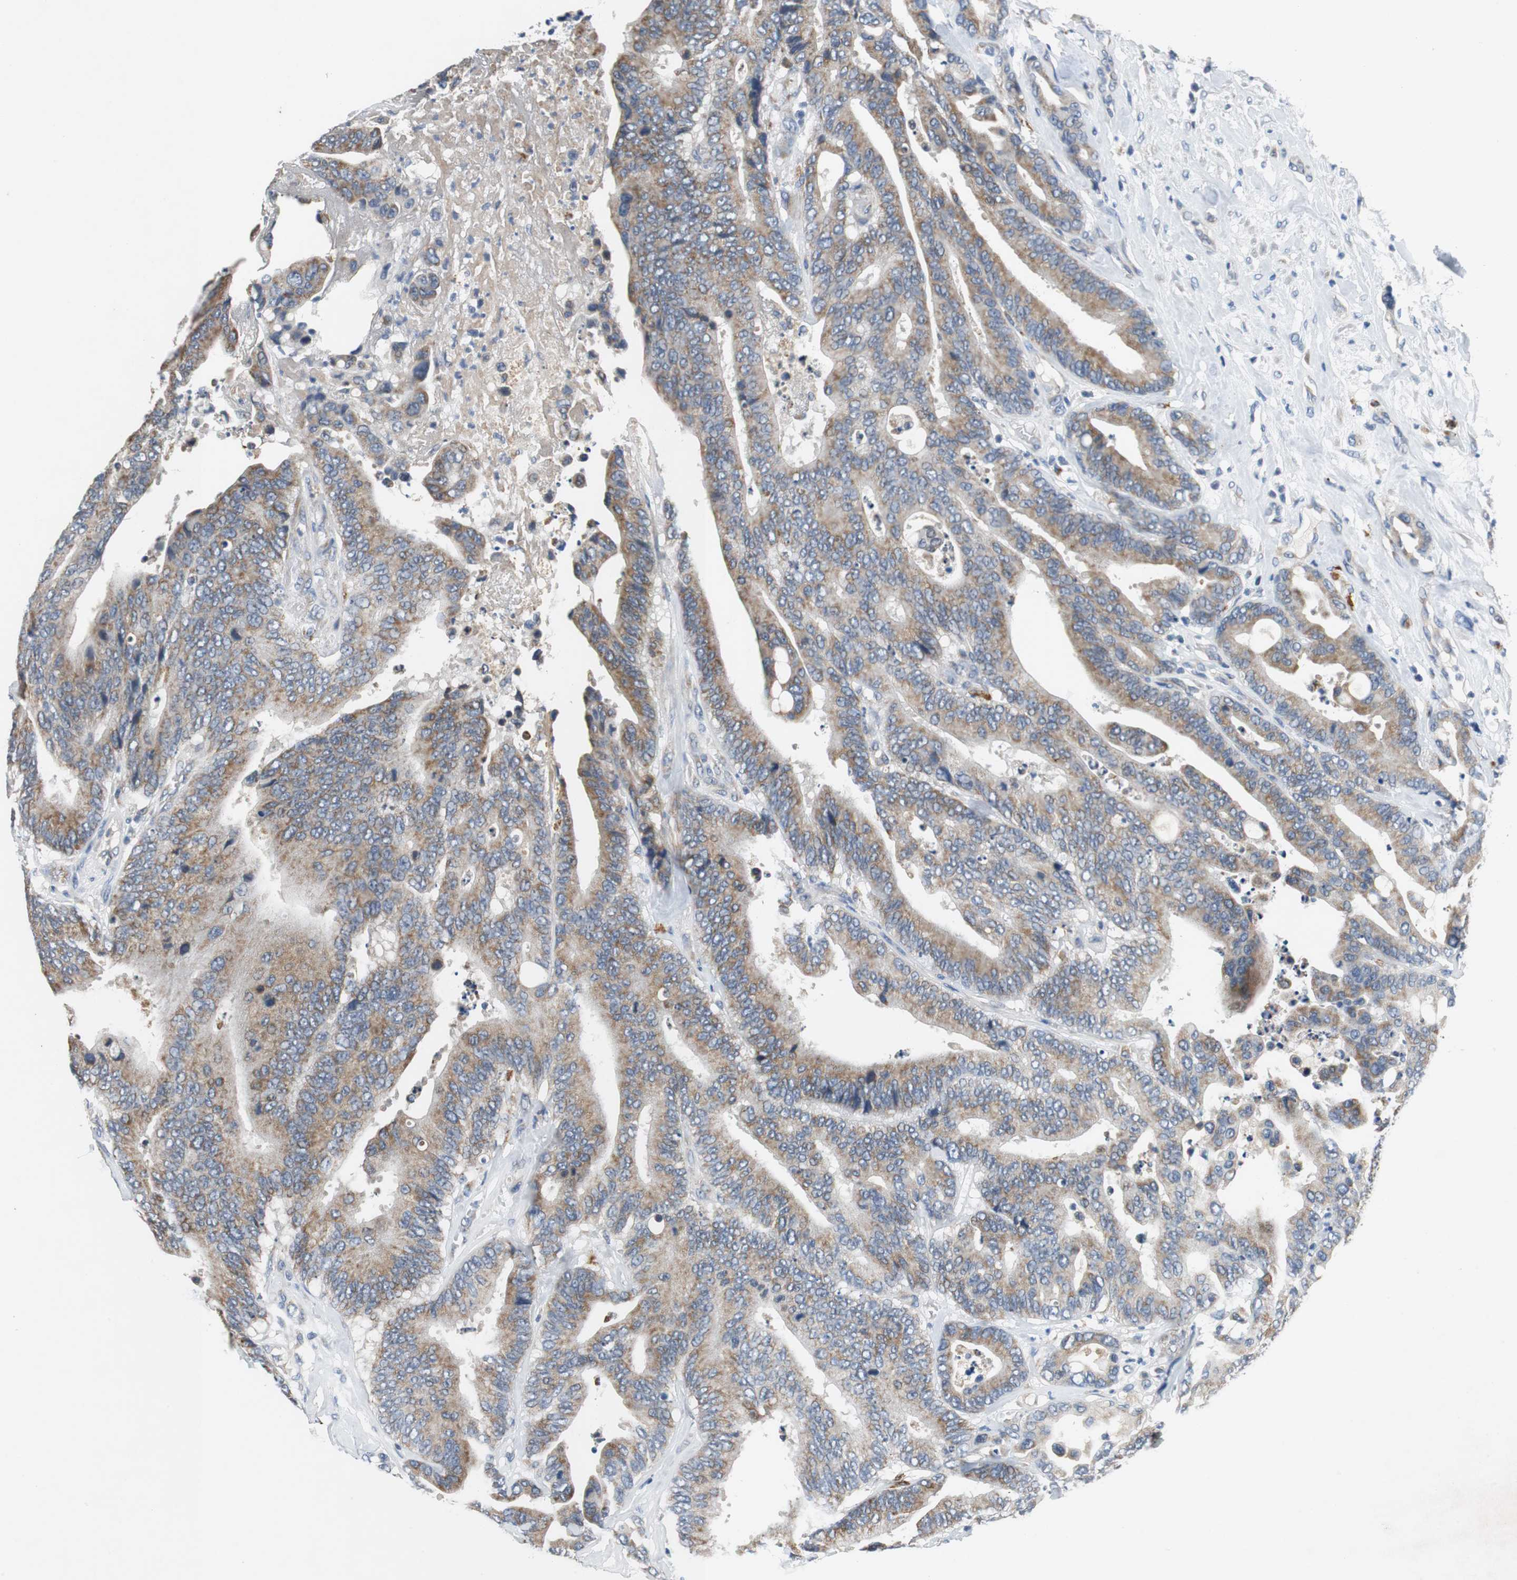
{"staining": {"intensity": "moderate", "quantity": ">75%", "location": "cytoplasmic/membranous"}, "tissue": "colorectal cancer", "cell_type": "Tumor cells", "image_type": "cancer", "snomed": [{"axis": "morphology", "description": "Normal tissue, NOS"}, {"axis": "morphology", "description": "Adenocarcinoma, NOS"}, {"axis": "topography", "description": "Colon"}], "caption": "A brown stain shows moderate cytoplasmic/membranous staining of a protein in human adenocarcinoma (colorectal) tumor cells.", "gene": "NLGN1", "patient": {"sex": "male", "age": 82}}